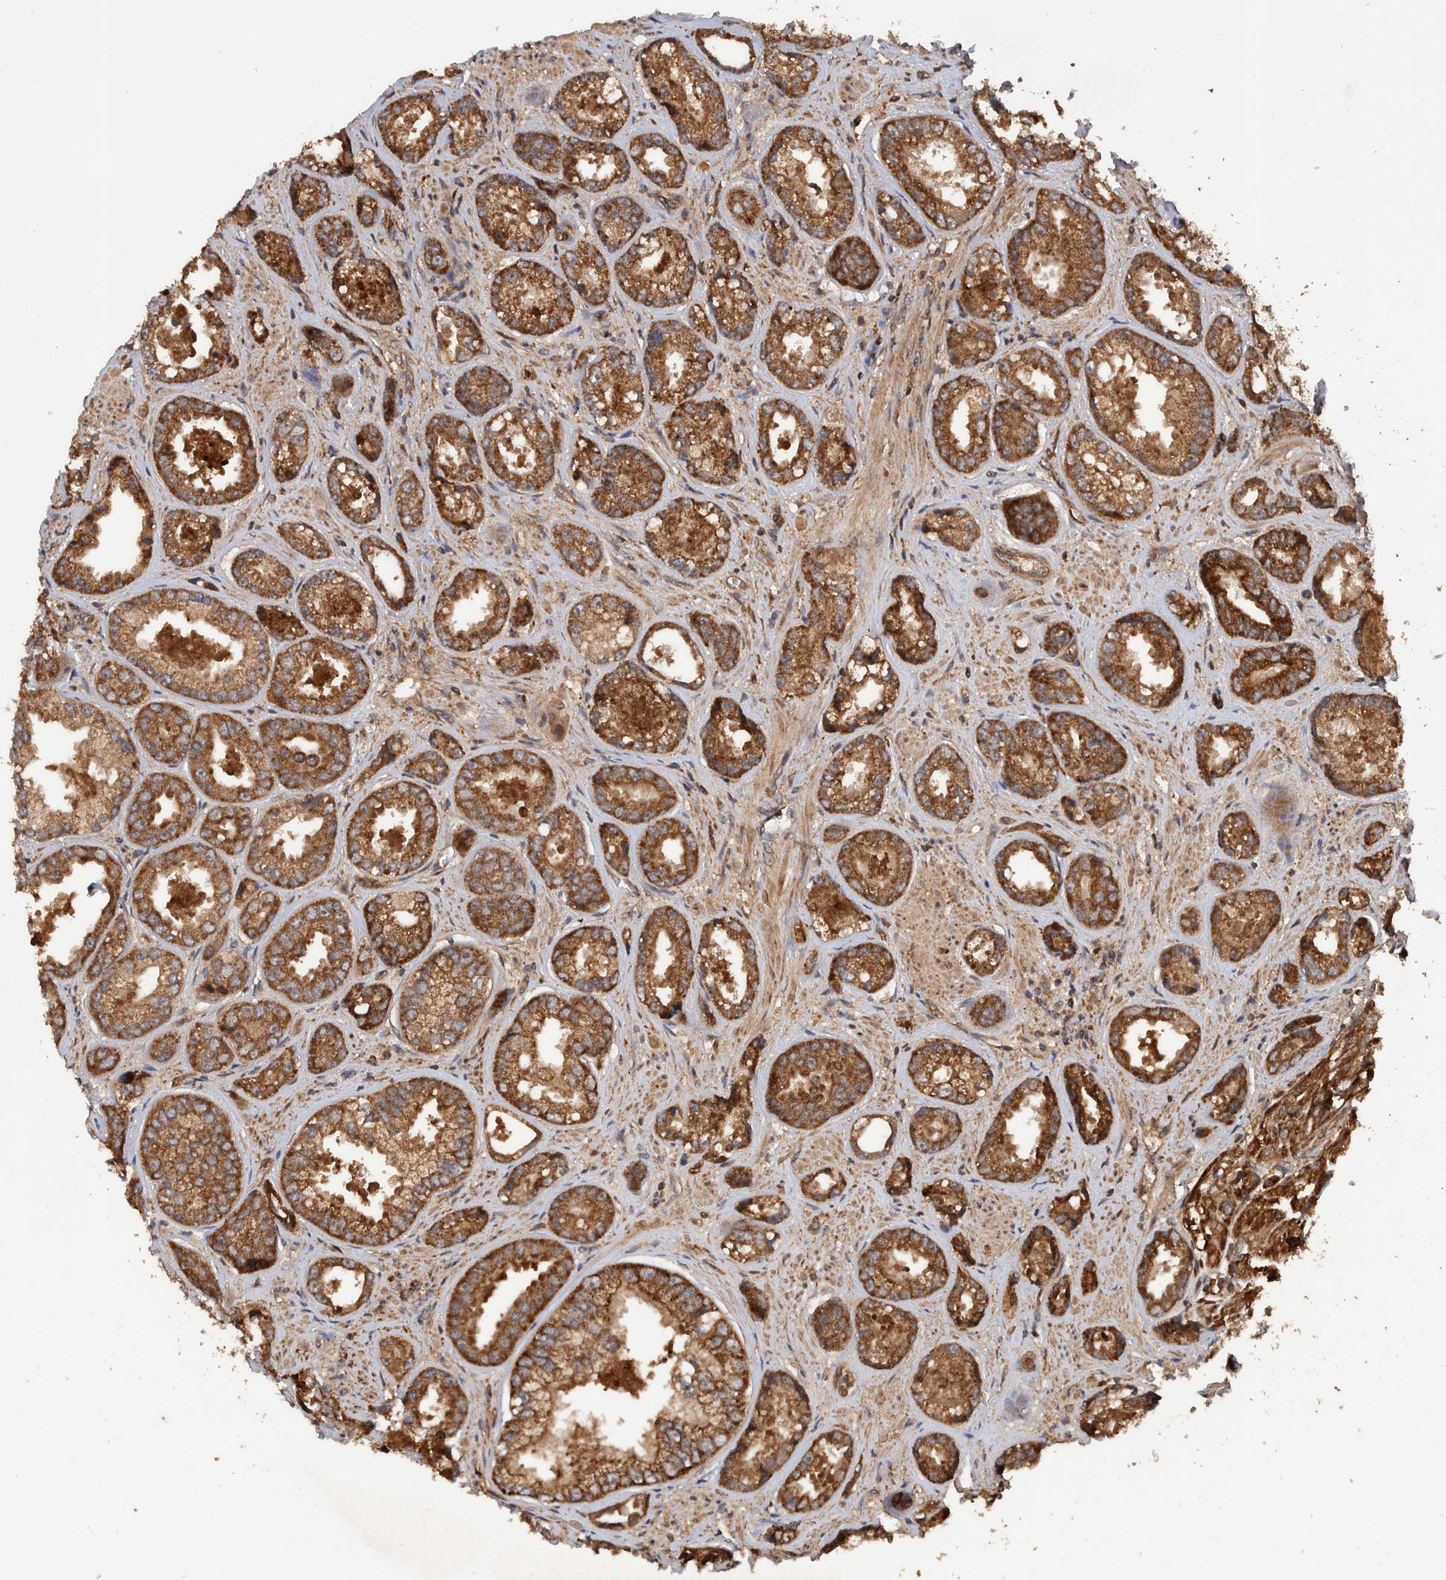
{"staining": {"intensity": "strong", "quantity": ">75%", "location": "cytoplasmic/membranous"}, "tissue": "prostate cancer", "cell_type": "Tumor cells", "image_type": "cancer", "snomed": [{"axis": "morphology", "description": "Adenocarcinoma, High grade"}, {"axis": "topography", "description": "Prostate"}], "caption": "This image displays immunohistochemistry staining of prostate adenocarcinoma (high-grade), with high strong cytoplasmic/membranous staining in about >75% of tumor cells.", "gene": "TRIM16", "patient": {"sex": "male", "age": 61}}